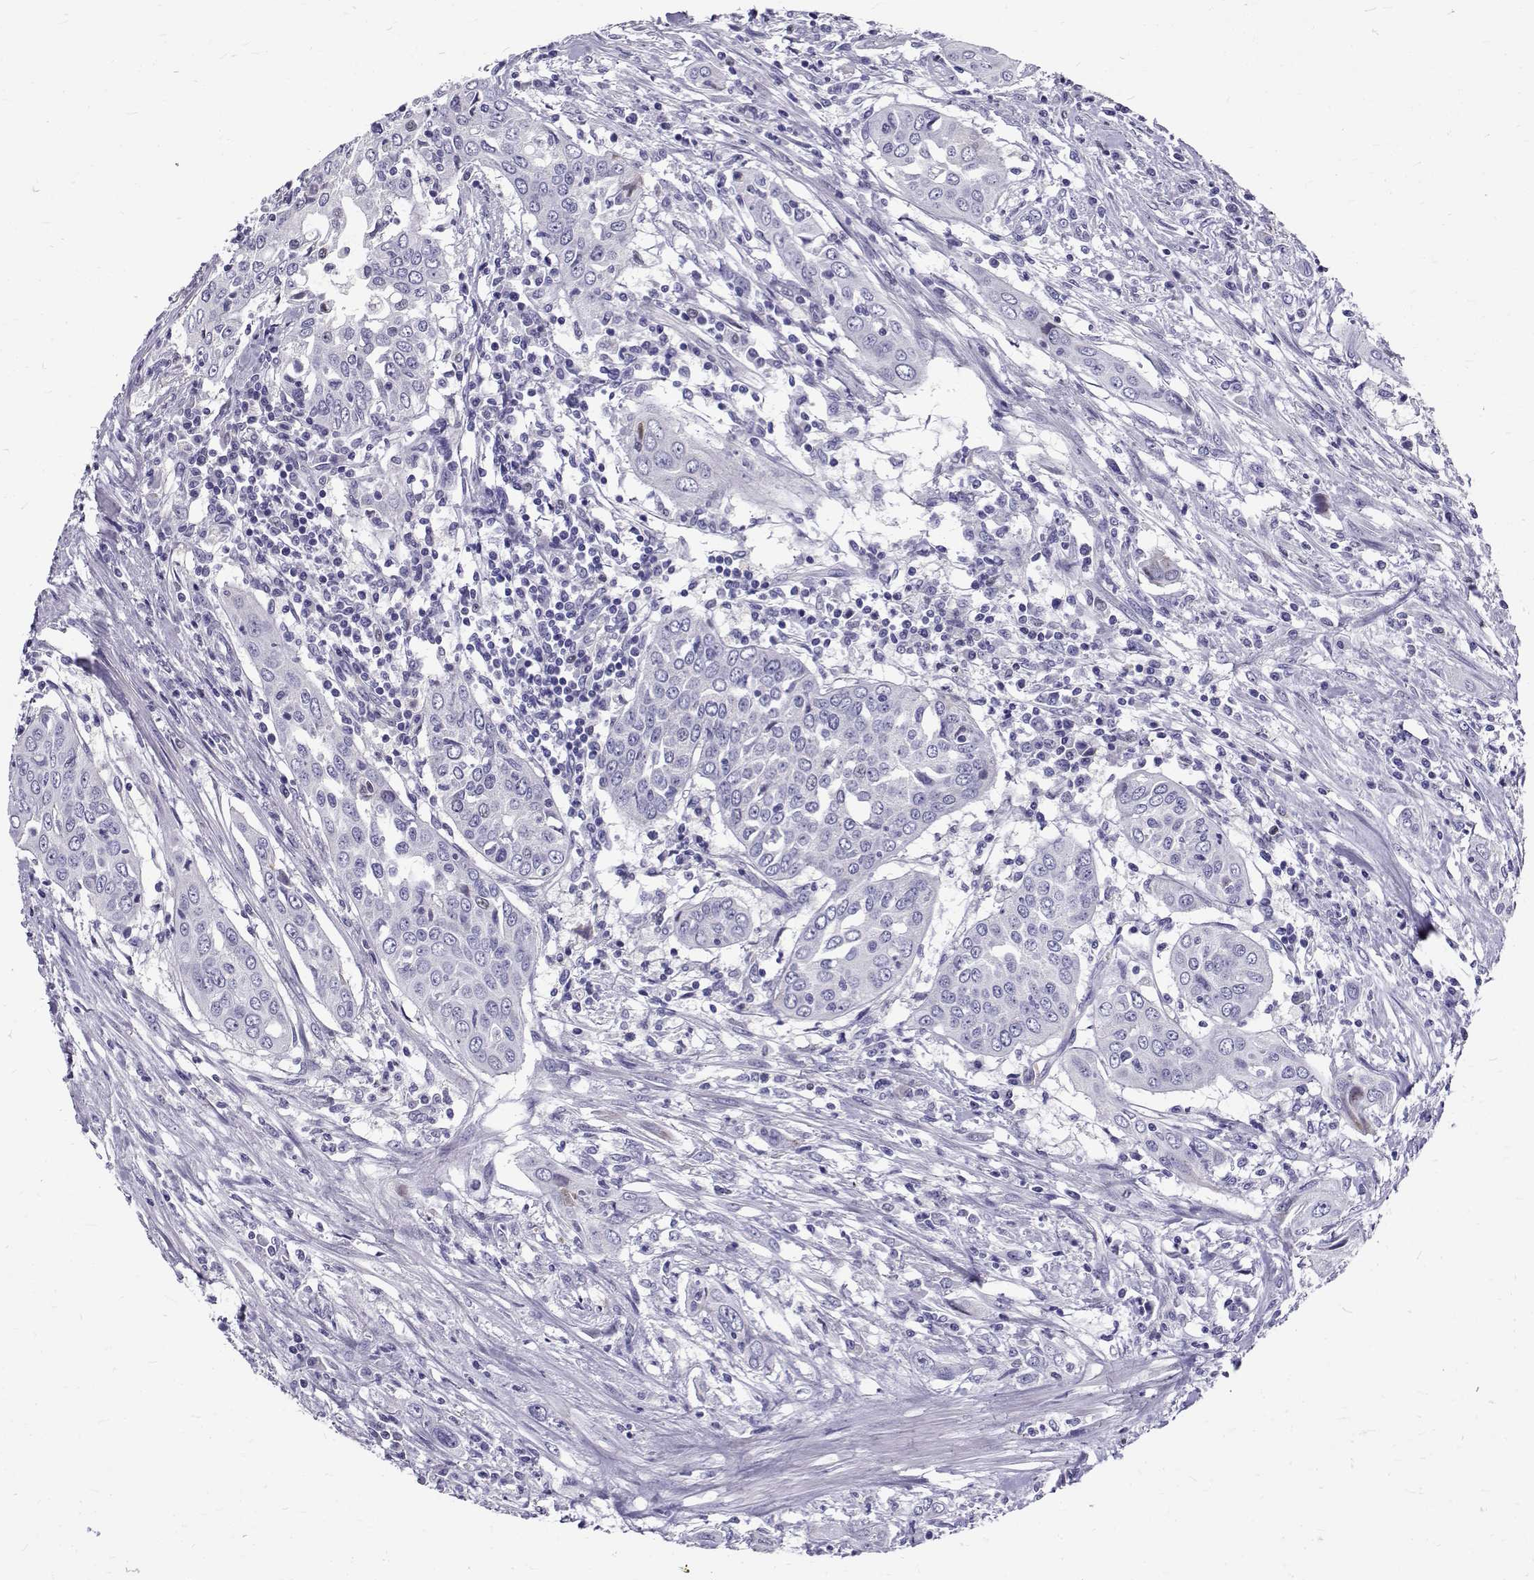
{"staining": {"intensity": "negative", "quantity": "none", "location": "none"}, "tissue": "urothelial cancer", "cell_type": "Tumor cells", "image_type": "cancer", "snomed": [{"axis": "morphology", "description": "Urothelial carcinoma, High grade"}, {"axis": "topography", "description": "Urinary bladder"}], "caption": "Tumor cells are negative for protein expression in human urothelial carcinoma (high-grade). (DAB (3,3'-diaminobenzidine) IHC, high magnification).", "gene": "IGSF1", "patient": {"sex": "male", "age": 82}}